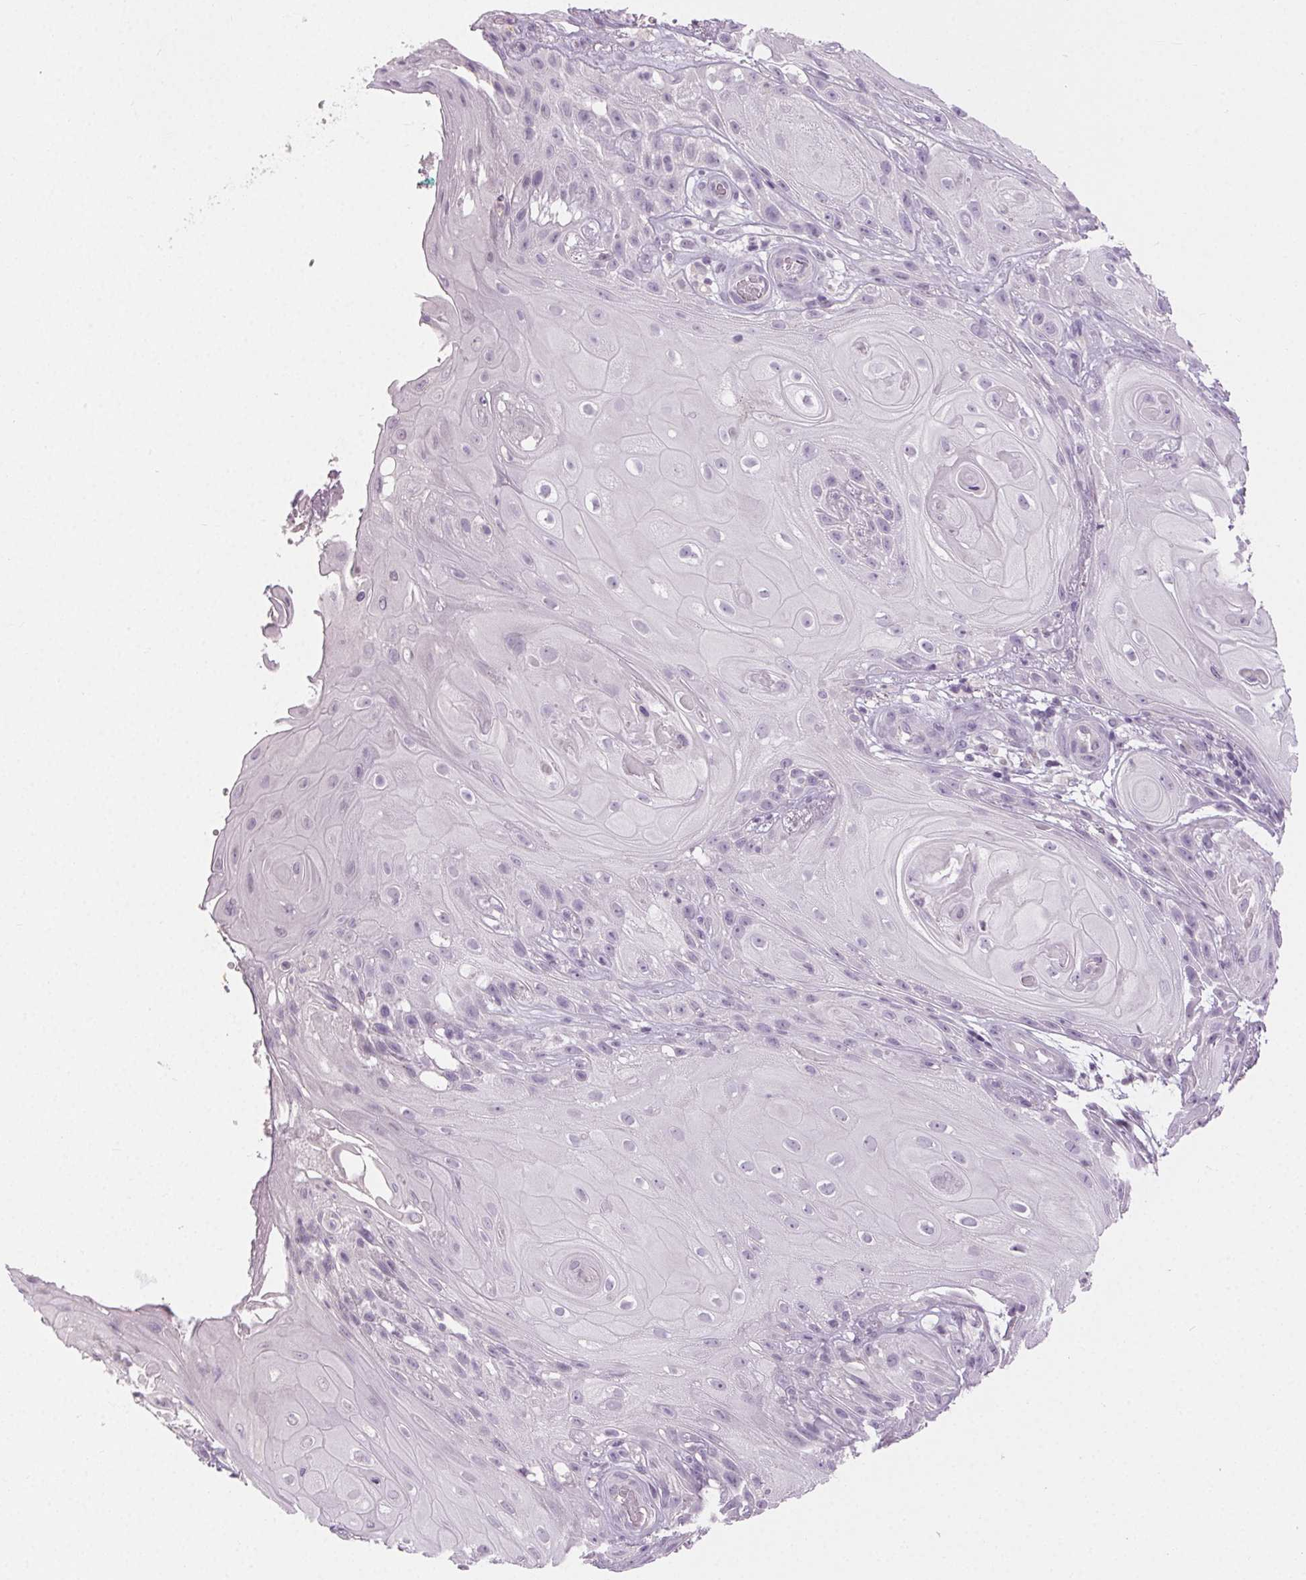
{"staining": {"intensity": "negative", "quantity": "none", "location": "none"}, "tissue": "skin cancer", "cell_type": "Tumor cells", "image_type": "cancer", "snomed": [{"axis": "morphology", "description": "Squamous cell carcinoma, NOS"}, {"axis": "topography", "description": "Skin"}], "caption": "Tumor cells show no significant protein positivity in skin cancer (squamous cell carcinoma).", "gene": "CLTRN", "patient": {"sex": "male", "age": 62}}